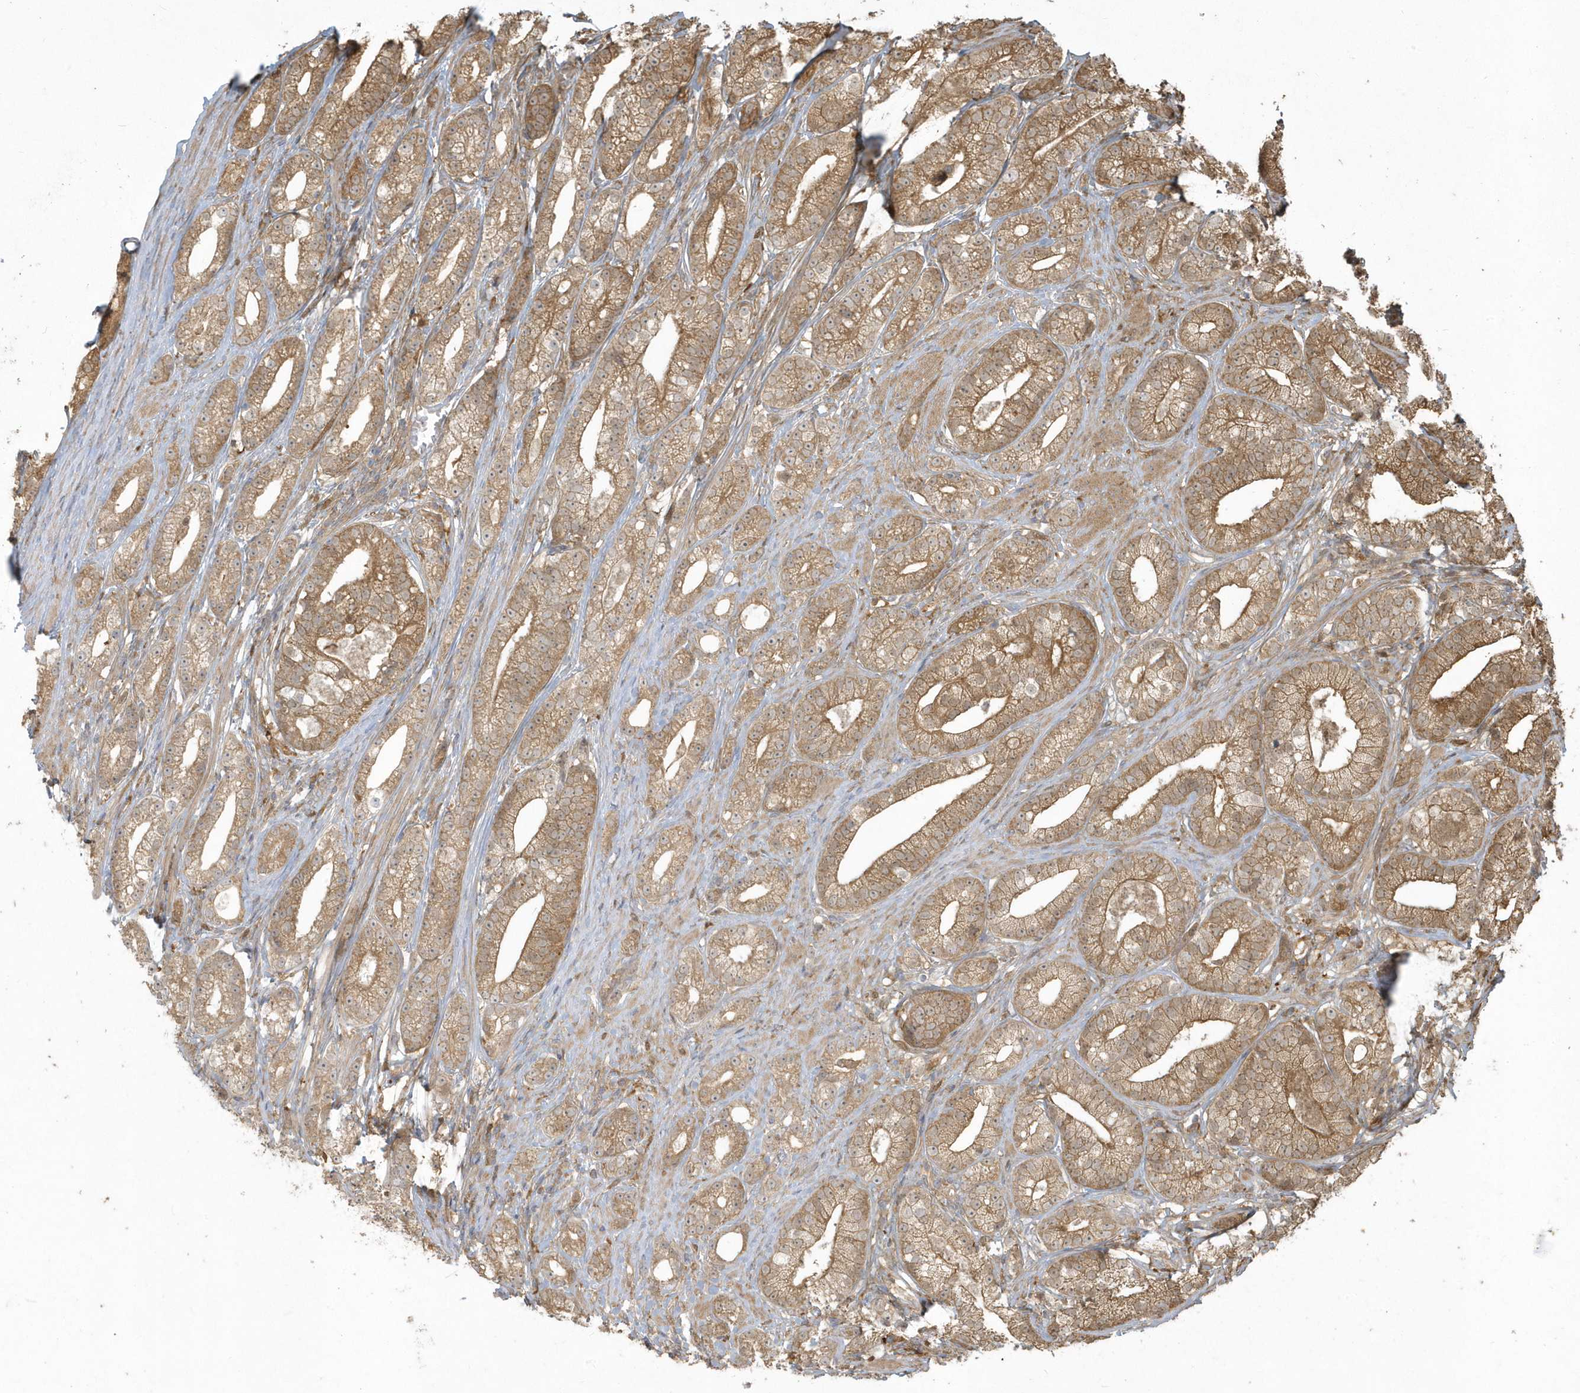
{"staining": {"intensity": "moderate", "quantity": ">75%", "location": "cytoplasmic/membranous"}, "tissue": "prostate cancer", "cell_type": "Tumor cells", "image_type": "cancer", "snomed": [{"axis": "morphology", "description": "Adenocarcinoma, High grade"}, {"axis": "topography", "description": "Prostate"}], "caption": "A high-resolution micrograph shows immunohistochemistry (IHC) staining of prostate adenocarcinoma (high-grade), which reveals moderate cytoplasmic/membranous positivity in about >75% of tumor cells. The protein of interest is stained brown, and the nuclei are stained in blue (DAB IHC with brightfield microscopy, high magnification).", "gene": "HNMT", "patient": {"sex": "male", "age": 69}}